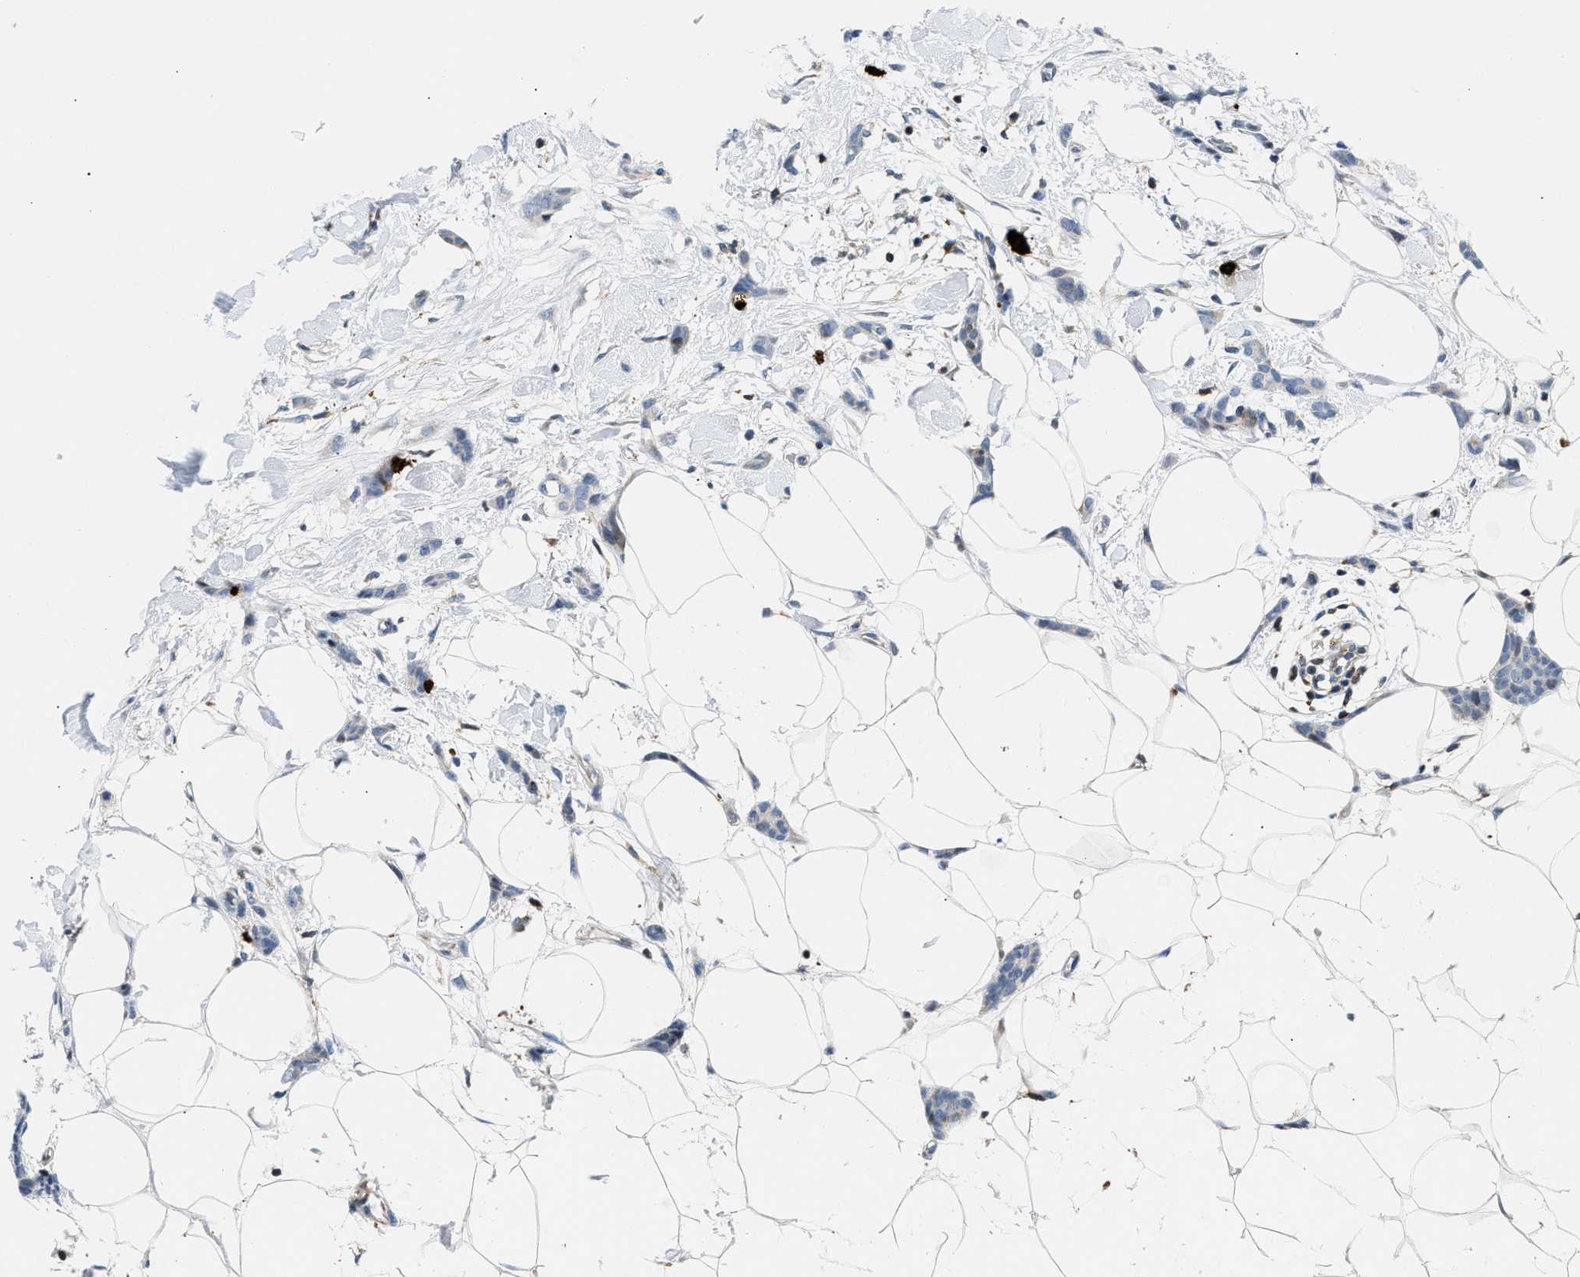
{"staining": {"intensity": "negative", "quantity": "none", "location": "none"}, "tissue": "breast cancer", "cell_type": "Tumor cells", "image_type": "cancer", "snomed": [{"axis": "morphology", "description": "Lobular carcinoma"}, {"axis": "topography", "description": "Skin"}, {"axis": "topography", "description": "Breast"}], "caption": "Immunohistochemical staining of human breast cancer shows no significant staining in tumor cells. (Brightfield microscopy of DAB immunohistochemistry (IHC) at high magnification).", "gene": "ATP9A", "patient": {"sex": "female", "age": 46}}